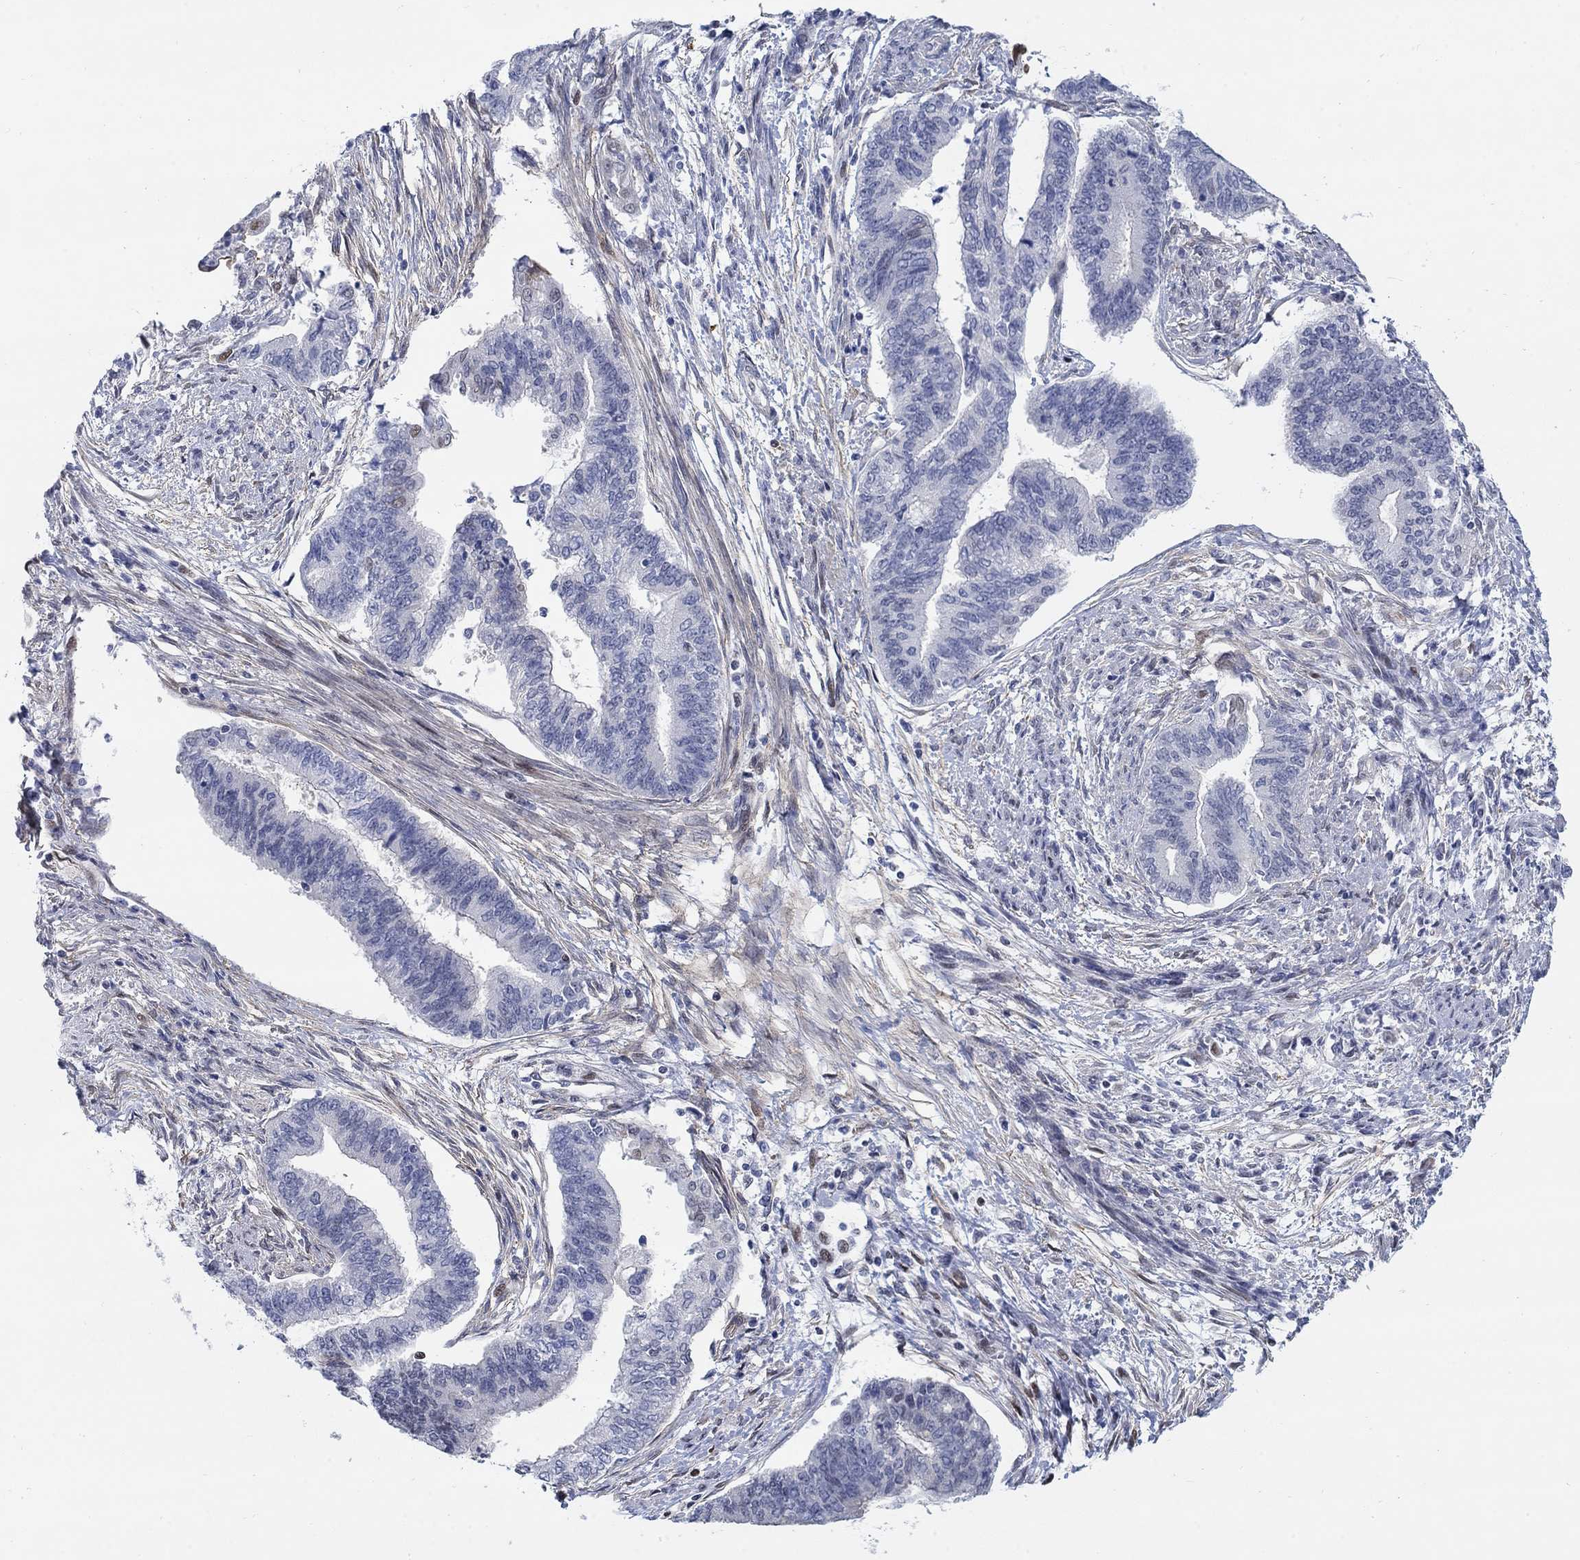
{"staining": {"intensity": "negative", "quantity": "none", "location": "none"}, "tissue": "endometrial cancer", "cell_type": "Tumor cells", "image_type": "cancer", "snomed": [{"axis": "morphology", "description": "Adenocarcinoma, NOS"}, {"axis": "topography", "description": "Endometrium"}], "caption": "Endometrial cancer stained for a protein using IHC shows no expression tumor cells.", "gene": "MYO3A", "patient": {"sex": "female", "age": 65}}